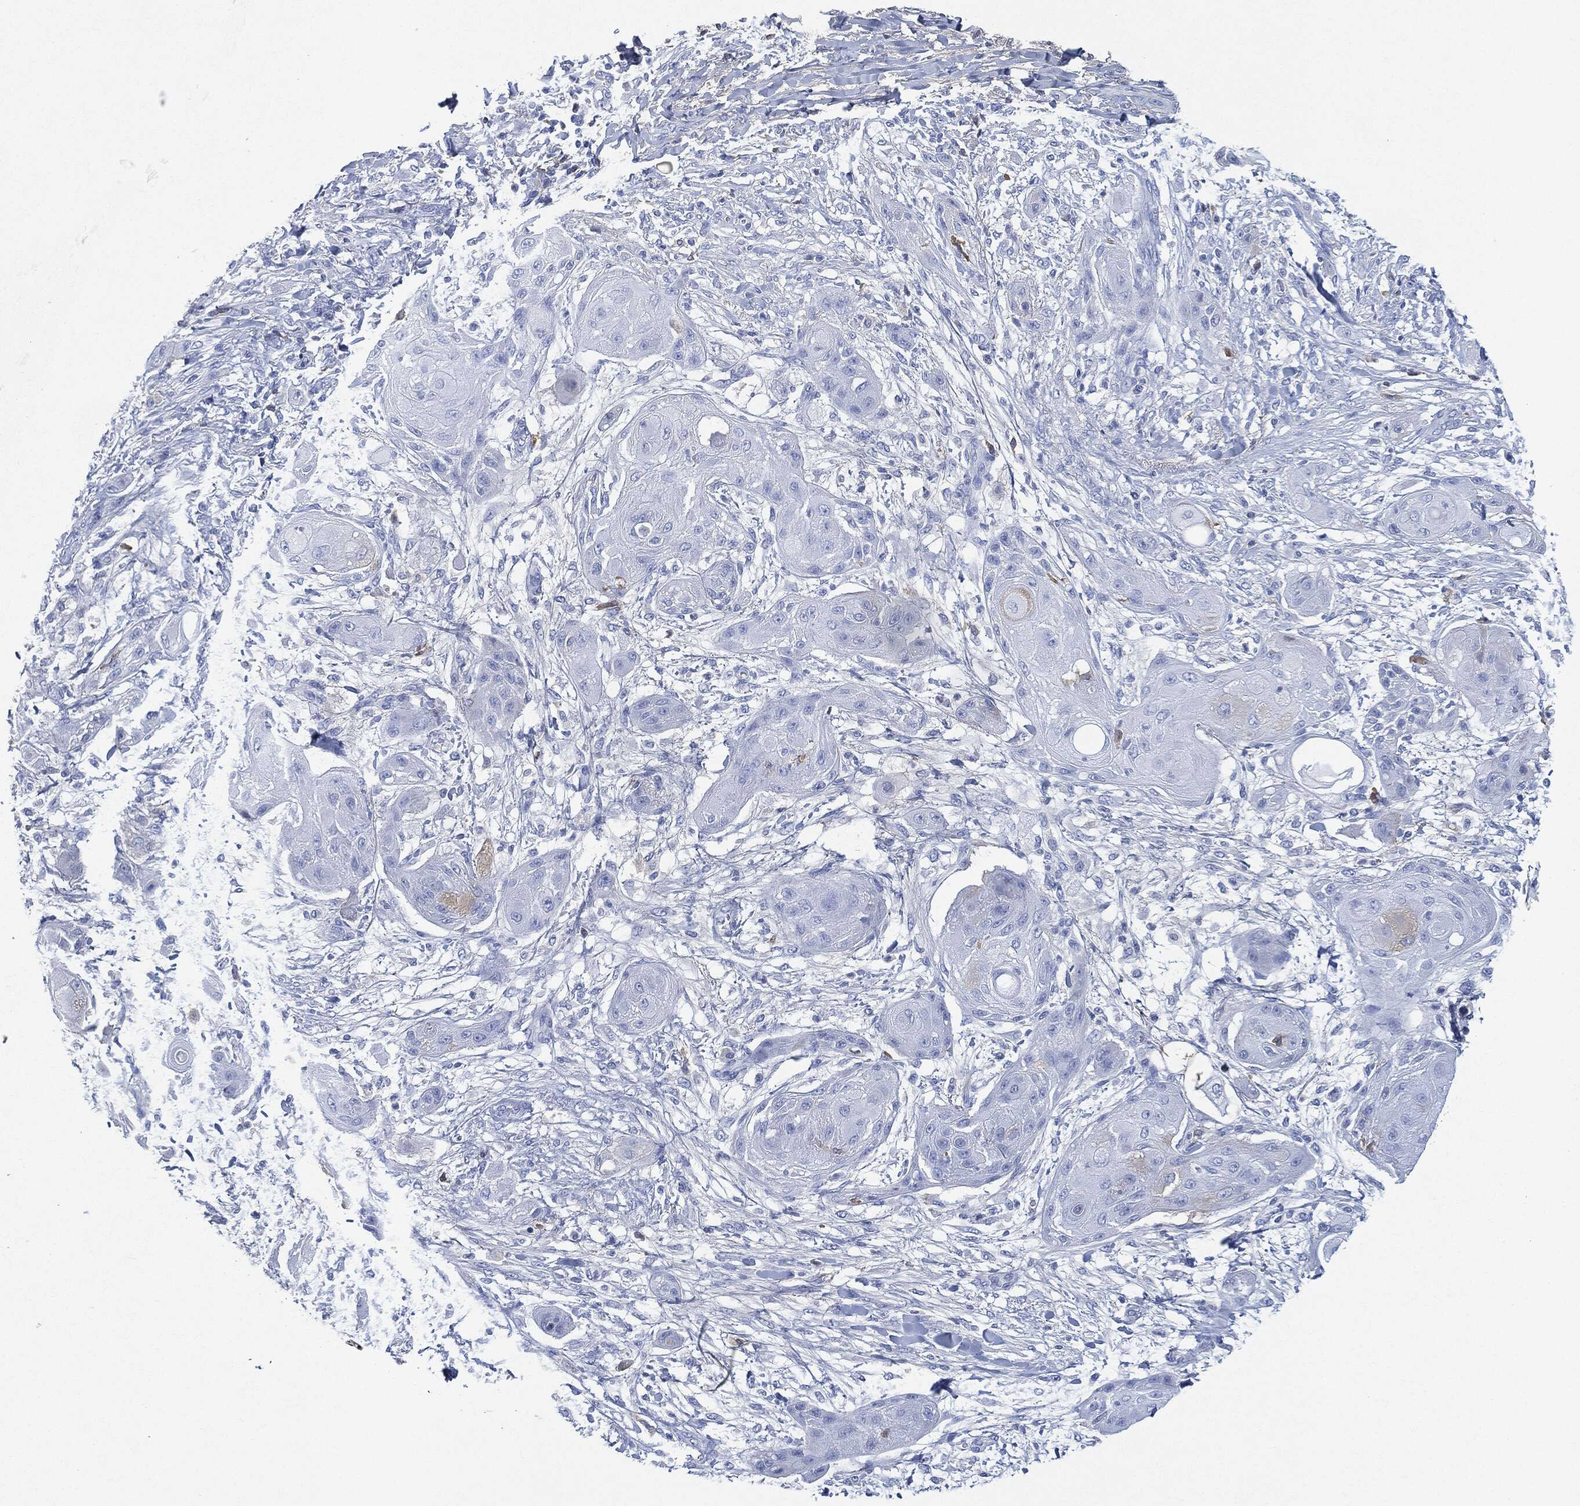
{"staining": {"intensity": "negative", "quantity": "none", "location": "none"}, "tissue": "skin cancer", "cell_type": "Tumor cells", "image_type": "cancer", "snomed": [{"axis": "morphology", "description": "Squamous cell carcinoma, NOS"}, {"axis": "topography", "description": "Skin"}], "caption": "DAB immunohistochemical staining of squamous cell carcinoma (skin) demonstrates no significant expression in tumor cells.", "gene": "IGLV6-57", "patient": {"sex": "male", "age": 62}}